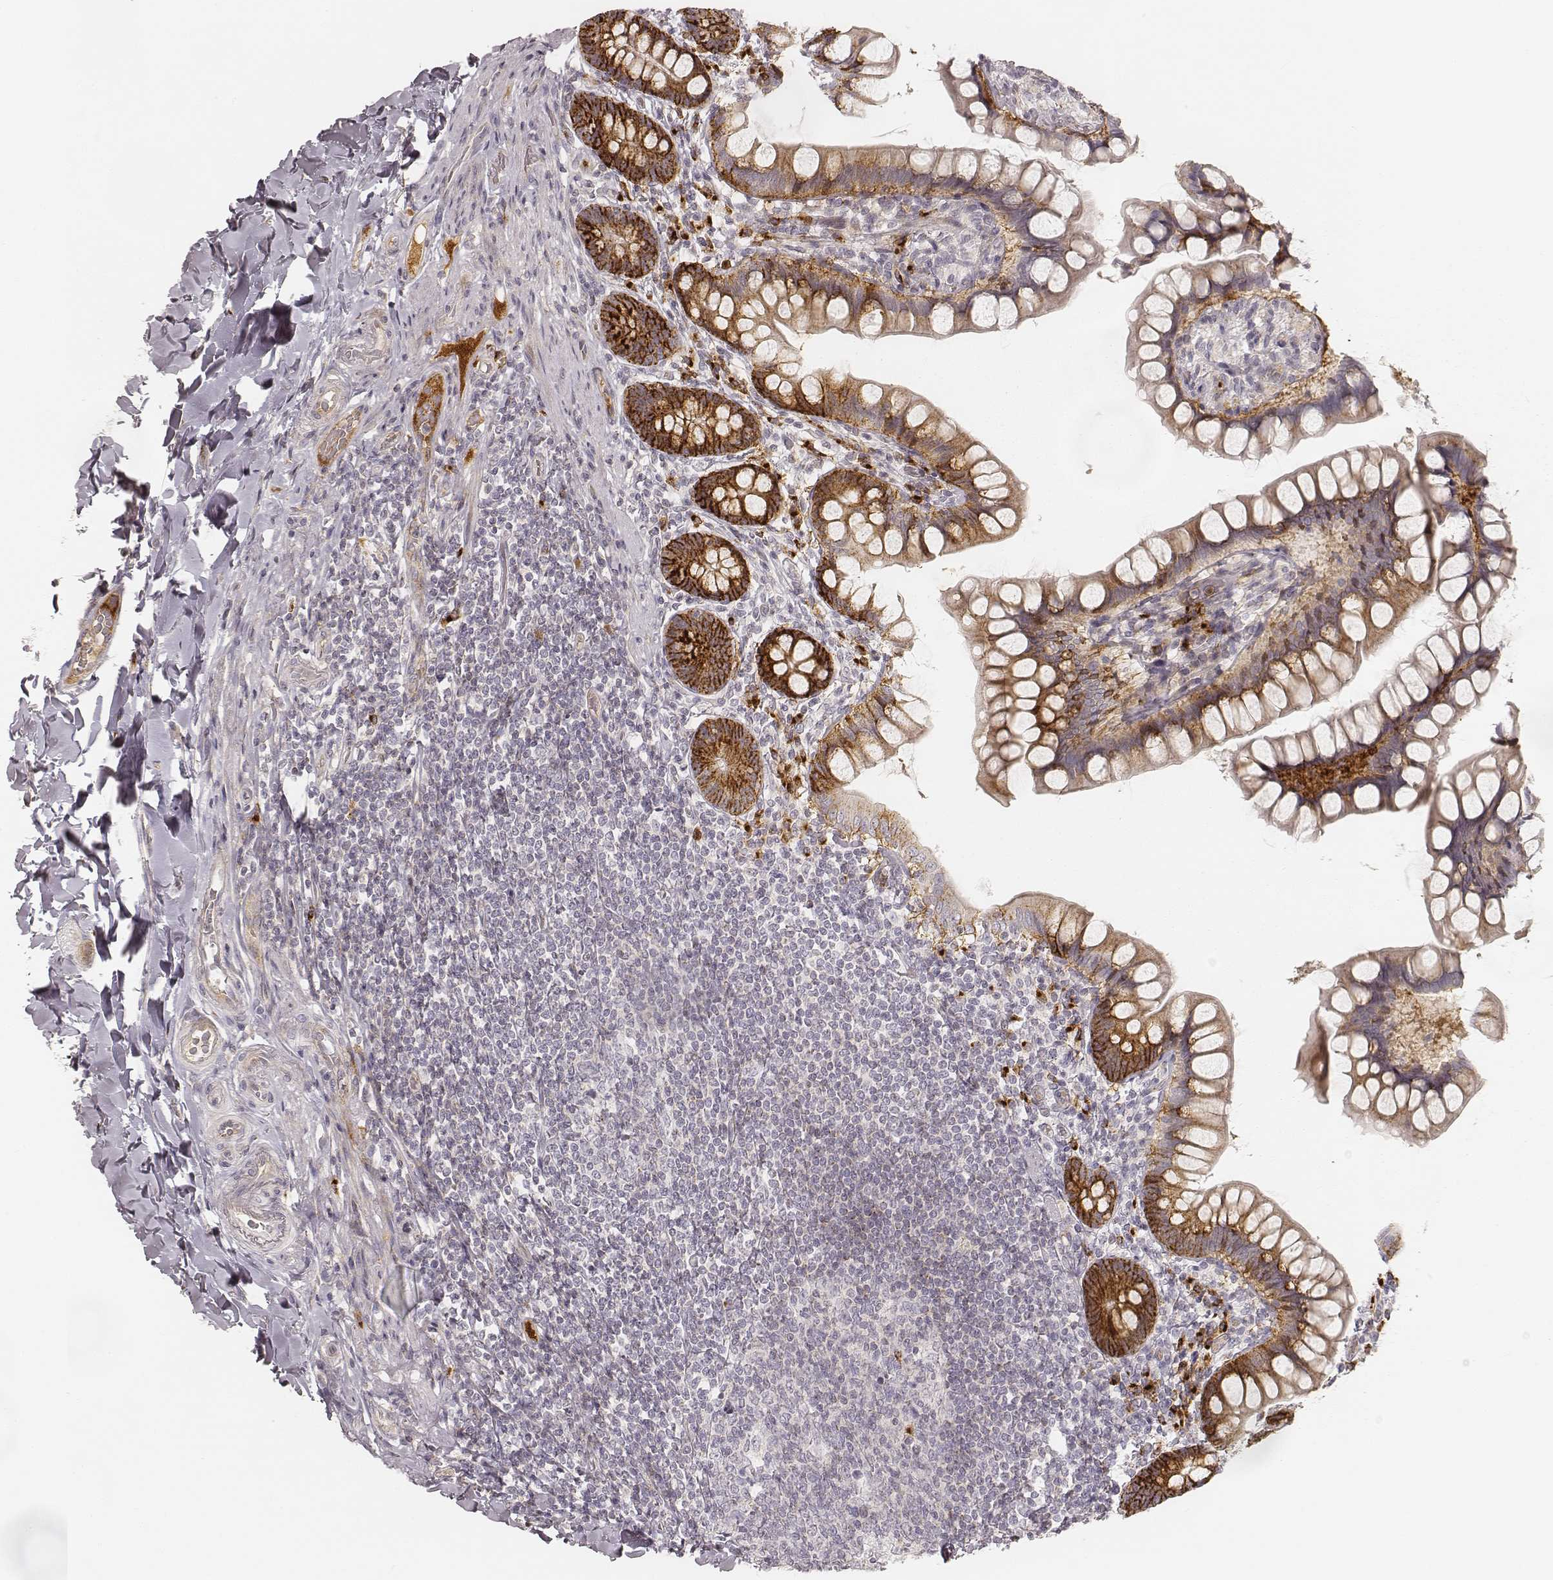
{"staining": {"intensity": "strong", "quantity": "25%-75%", "location": "cytoplasmic/membranous"}, "tissue": "small intestine", "cell_type": "Glandular cells", "image_type": "normal", "snomed": [{"axis": "morphology", "description": "Normal tissue, NOS"}, {"axis": "topography", "description": "Small intestine"}], "caption": "This is a micrograph of IHC staining of benign small intestine, which shows strong positivity in the cytoplasmic/membranous of glandular cells.", "gene": "GORASP2", "patient": {"sex": "male", "age": 70}}